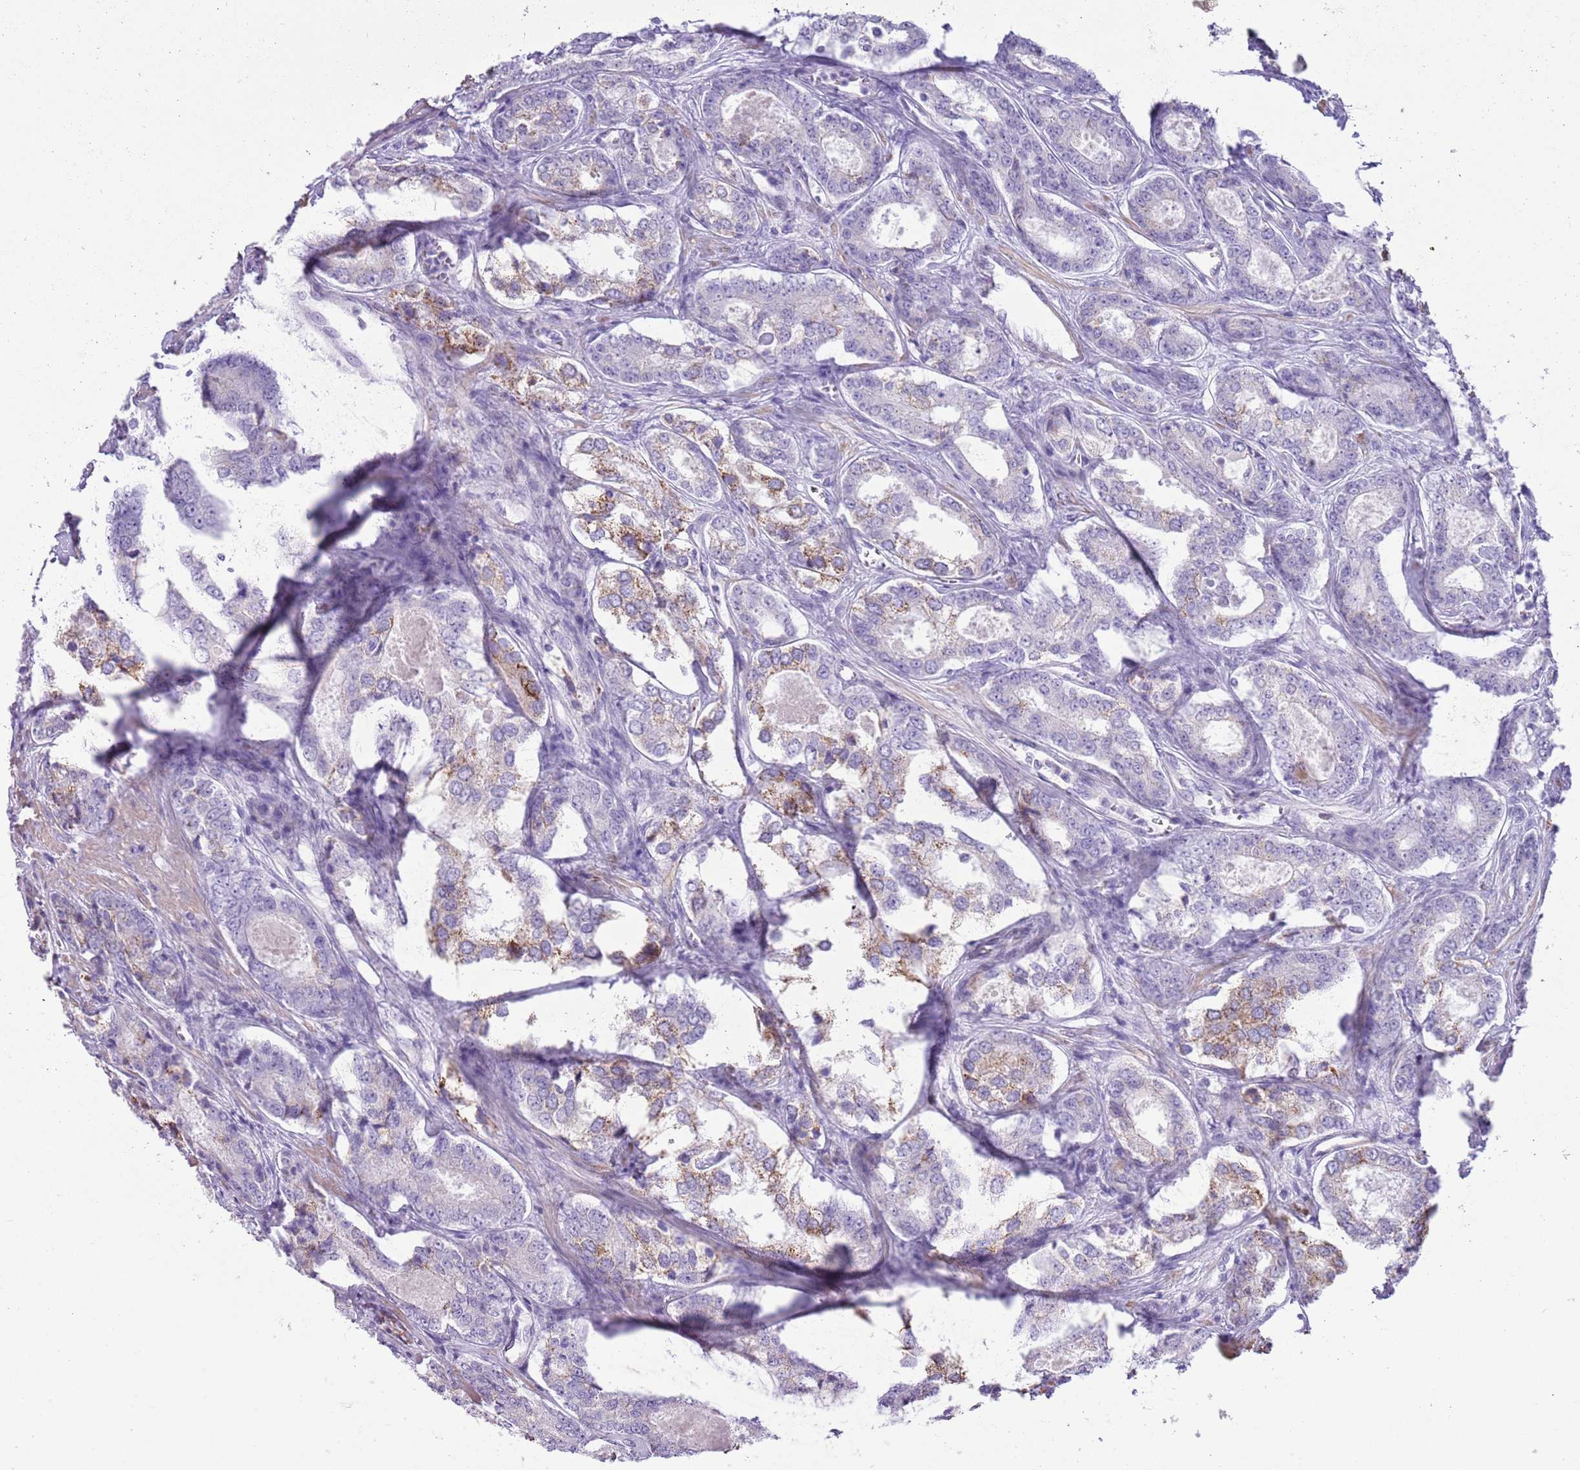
{"staining": {"intensity": "moderate", "quantity": "<25%", "location": "cytoplasmic/membranous"}, "tissue": "prostate cancer", "cell_type": "Tumor cells", "image_type": "cancer", "snomed": [{"axis": "morphology", "description": "Adenocarcinoma, Low grade"}, {"axis": "topography", "description": "Prostate"}], "caption": "Tumor cells show low levels of moderate cytoplasmic/membranous staining in about <25% of cells in prostate cancer.", "gene": "SLC7A14", "patient": {"sex": "male", "age": 68}}